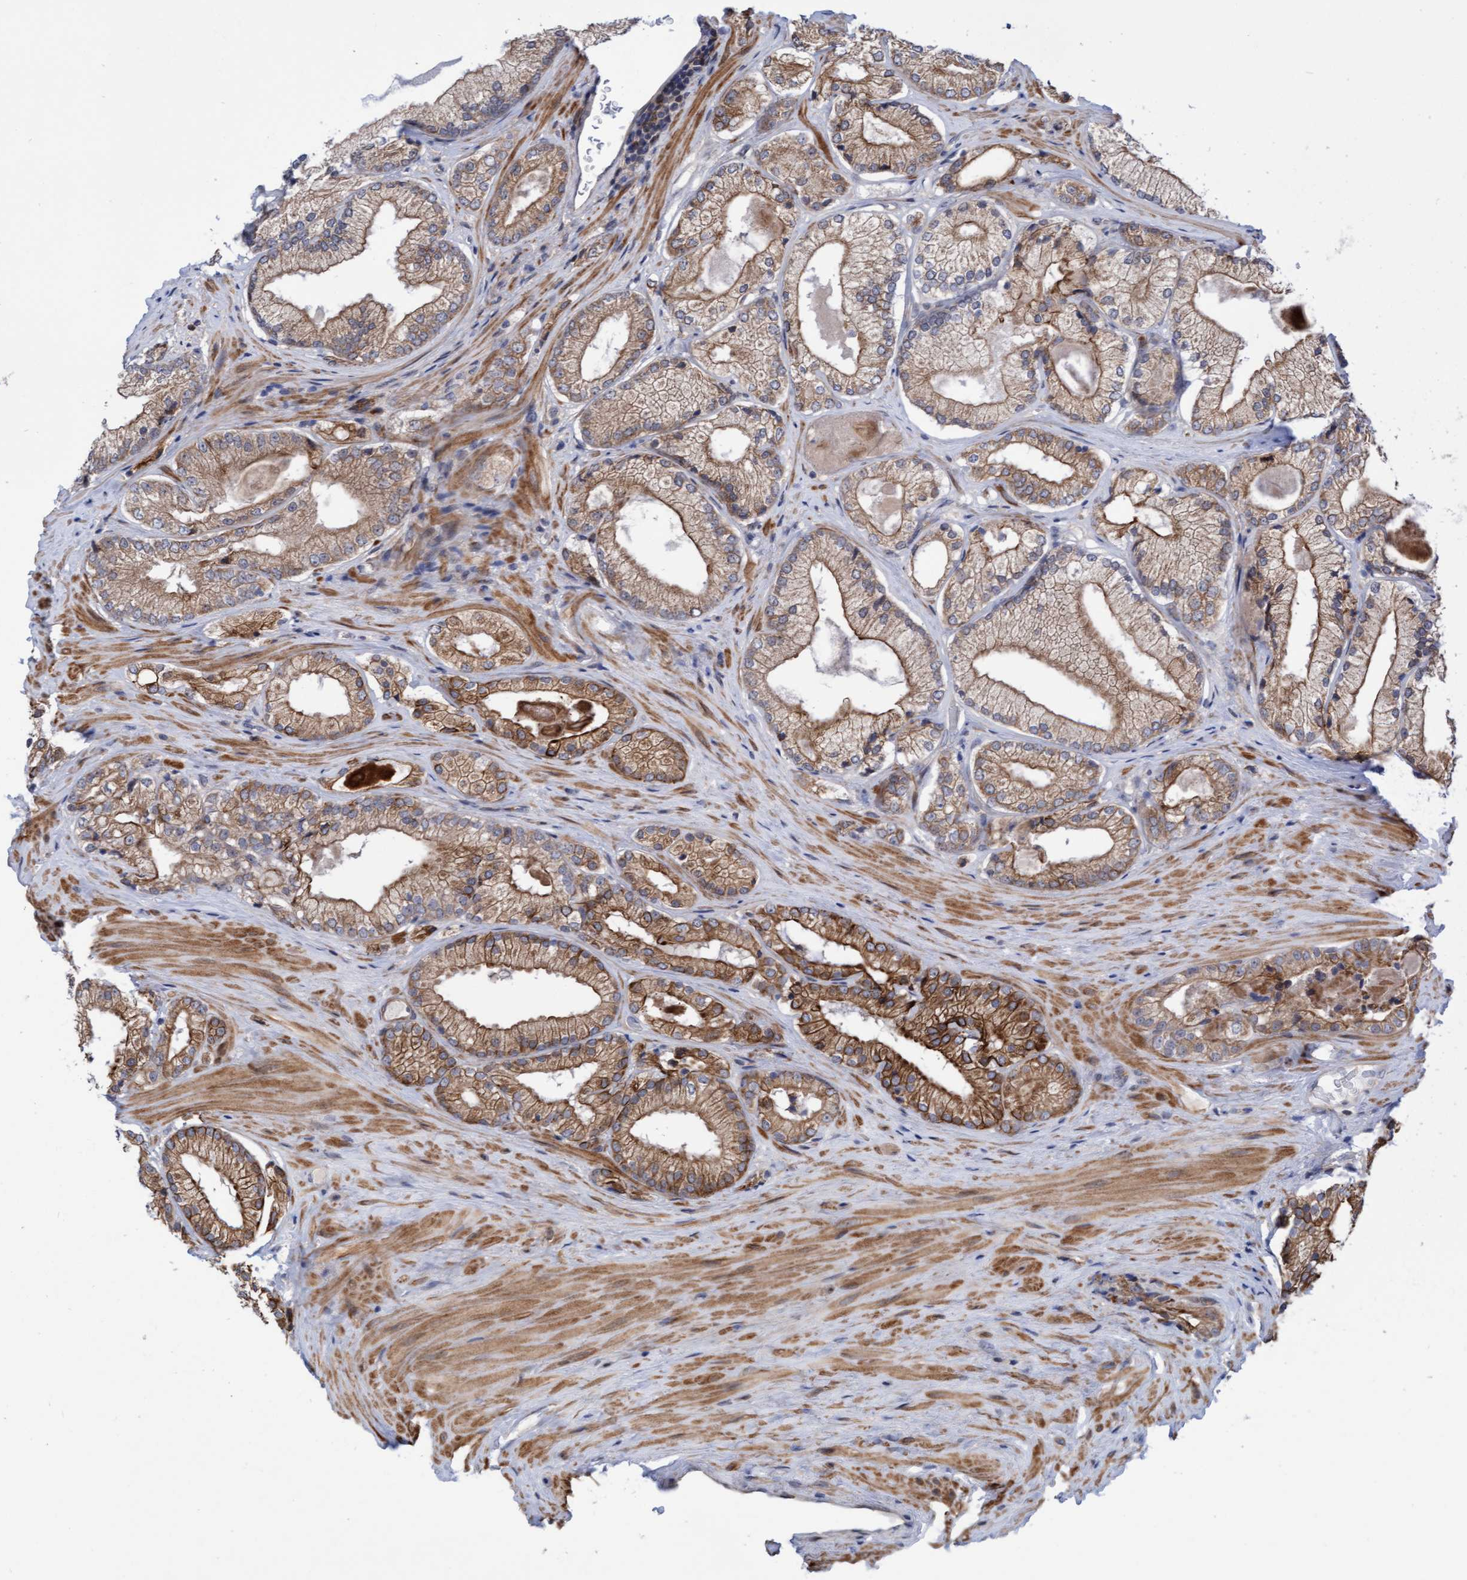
{"staining": {"intensity": "moderate", "quantity": ">75%", "location": "cytoplasmic/membranous"}, "tissue": "prostate cancer", "cell_type": "Tumor cells", "image_type": "cancer", "snomed": [{"axis": "morphology", "description": "Adenocarcinoma, Low grade"}, {"axis": "topography", "description": "Prostate"}], "caption": "There is medium levels of moderate cytoplasmic/membranous positivity in tumor cells of prostate low-grade adenocarcinoma, as demonstrated by immunohistochemical staining (brown color).", "gene": "RAP1GAP2", "patient": {"sex": "male", "age": 65}}